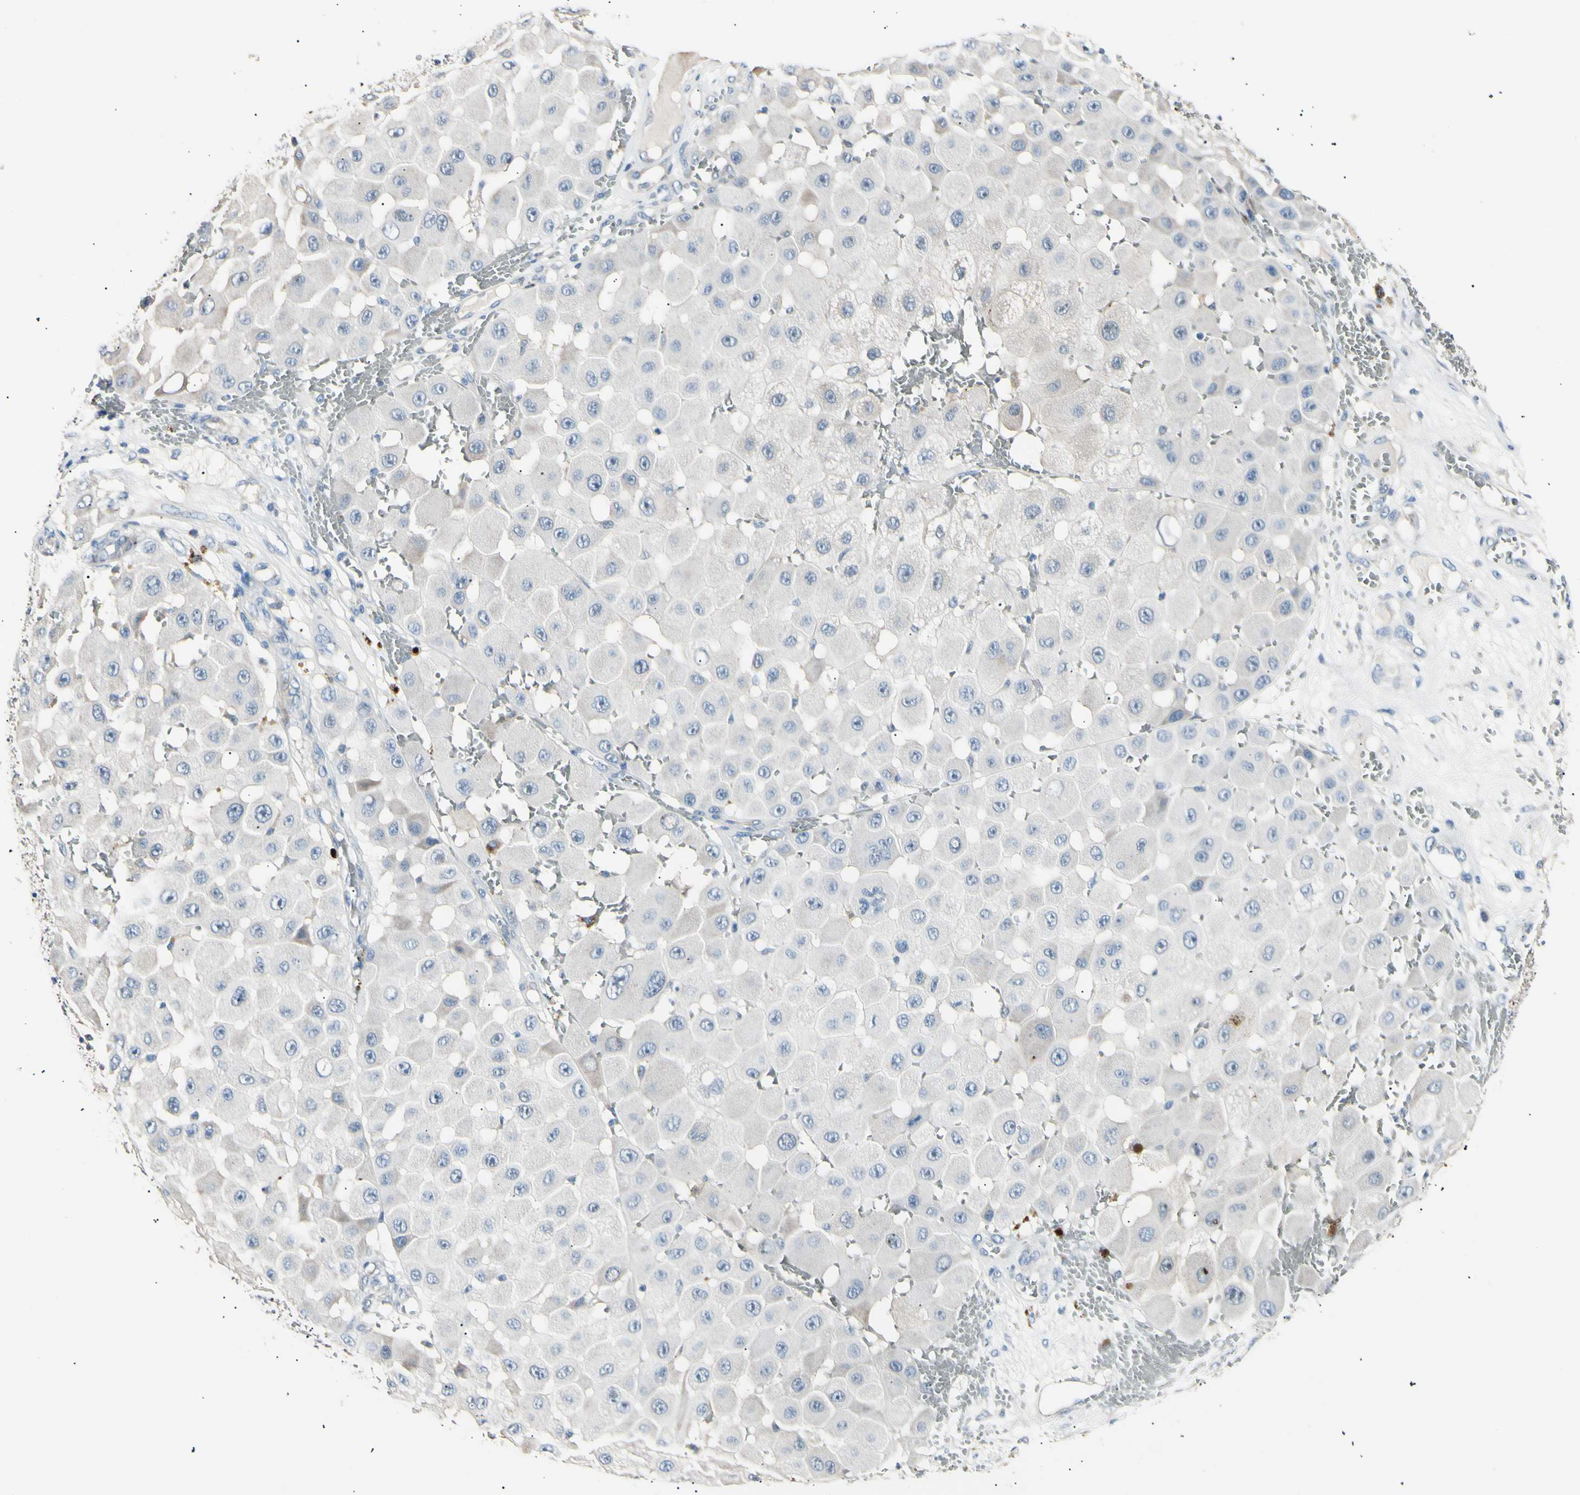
{"staining": {"intensity": "negative", "quantity": "none", "location": "none"}, "tissue": "melanoma", "cell_type": "Tumor cells", "image_type": "cancer", "snomed": [{"axis": "morphology", "description": "Malignant melanoma, NOS"}, {"axis": "topography", "description": "Skin"}], "caption": "Tumor cells show no significant protein staining in melanoma.", "gene": "LDLR", "patient": {"sex": "female", "age": 81}}